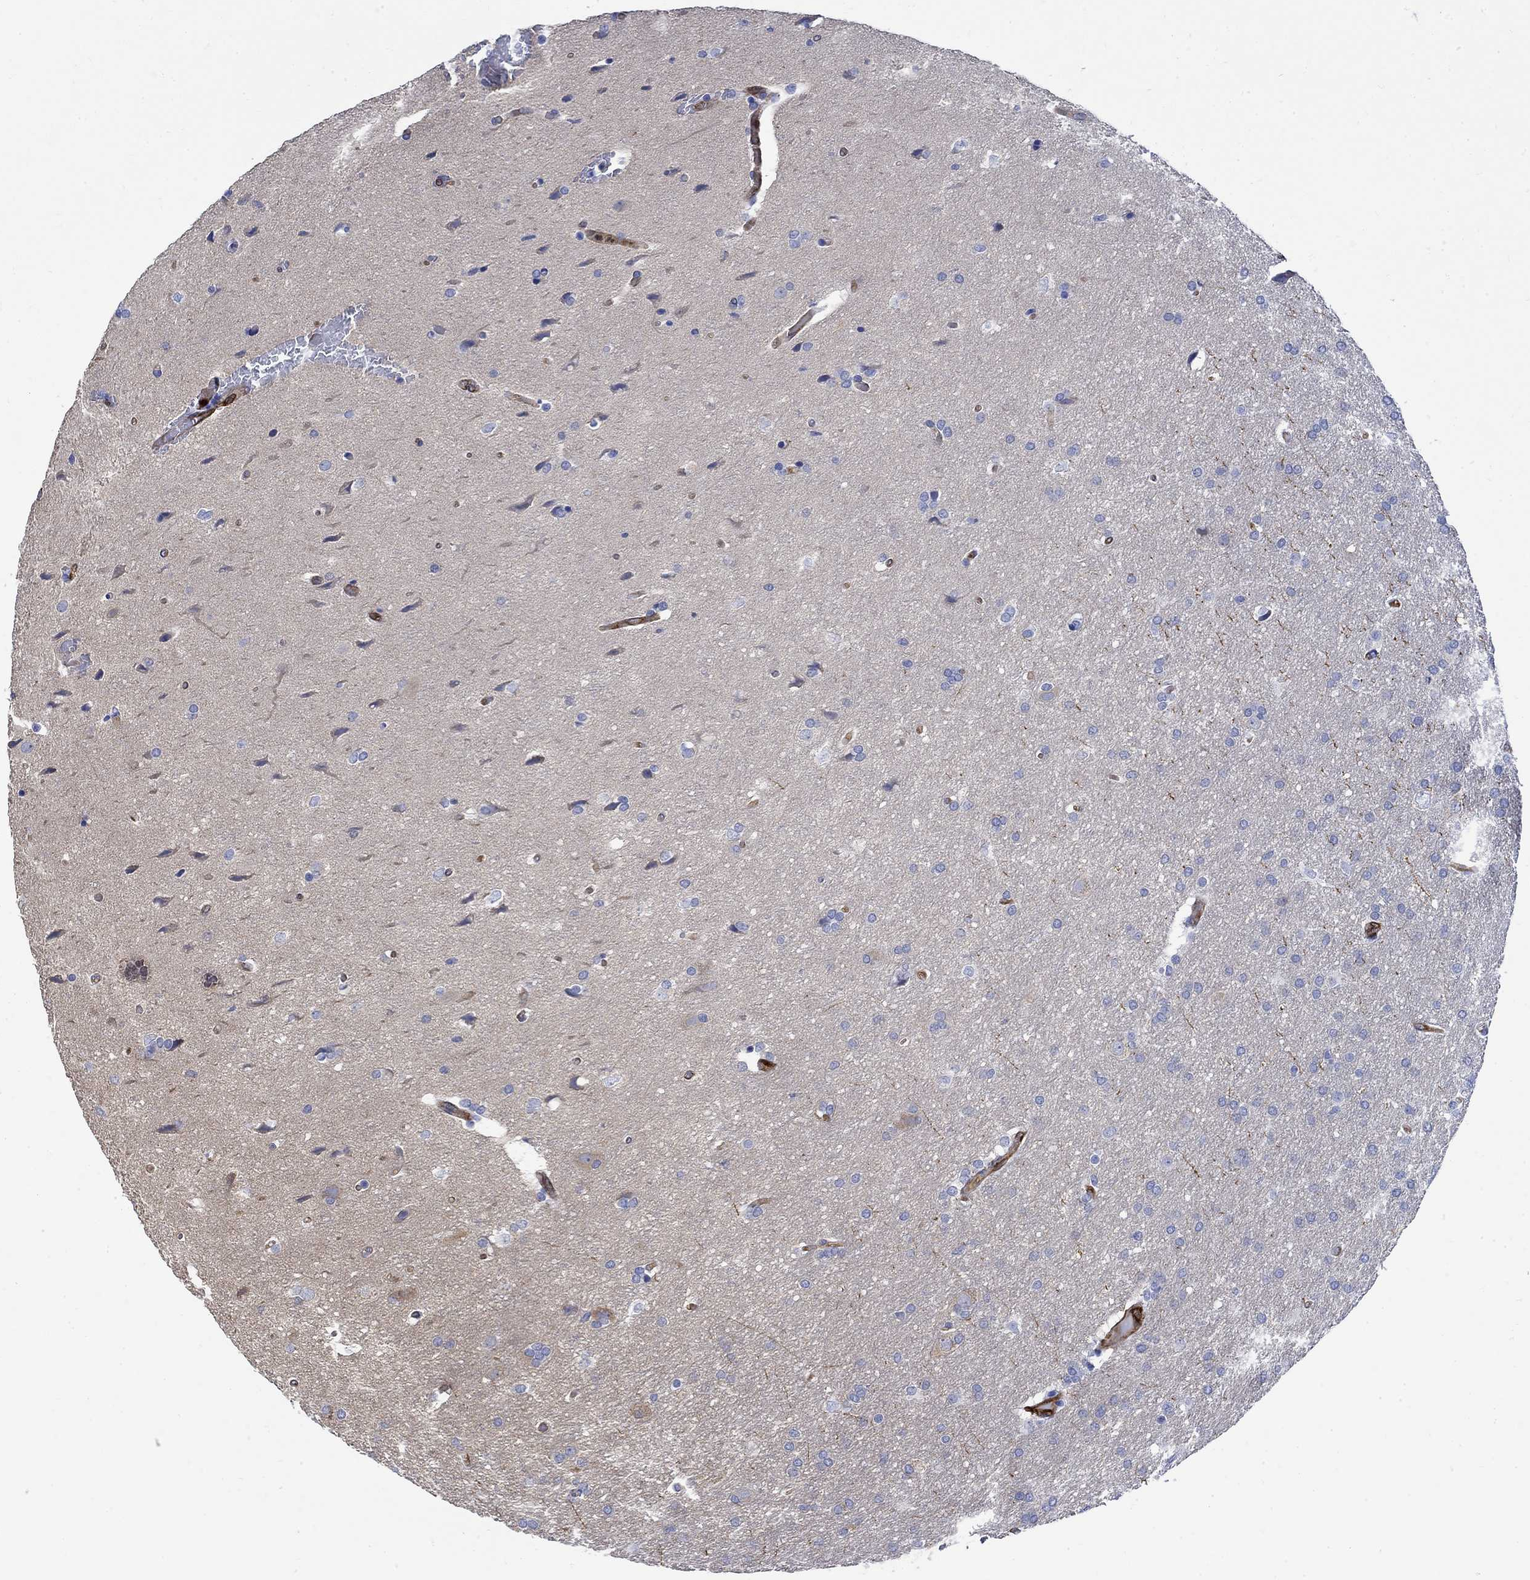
{"staining": {"intensity": "negative", "quantity": "none", "location": "none"}, "tissue": "glioma", "cell_type": "Tumor cells", "image_type": "cancer", "snomed": [{"axis": "morphology", "description": "Glioma, malignant, Low grade"}, {"axis": "topography", "description": "Brain"}], "caption": "Glioma was stained to show a protein in brown. There is no significant positivity in tumor cells.", "gene": "TGM2", "patient": {"sex": "female", "age": 32}}